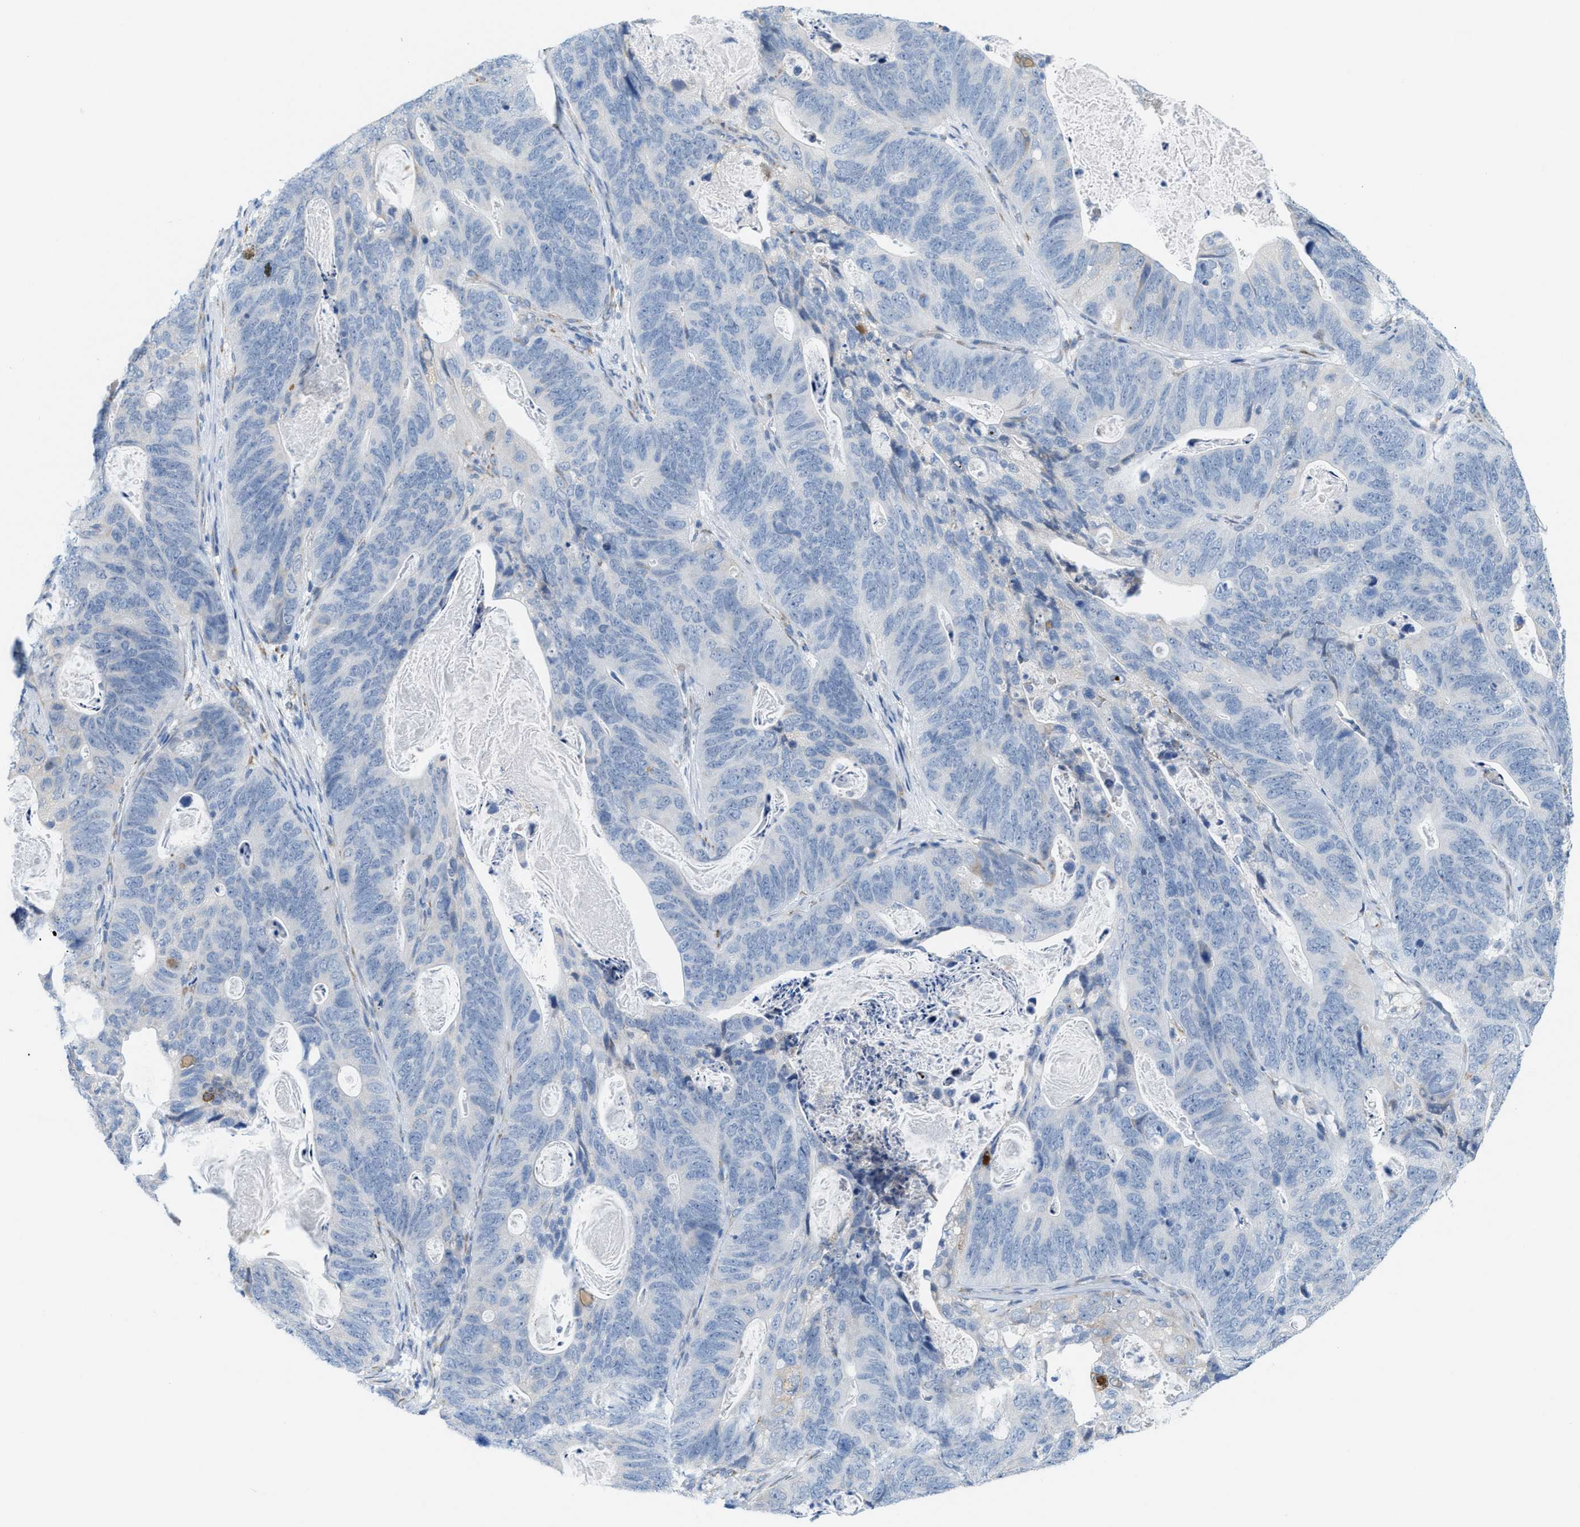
{"staining": {"intensity": "negative", "quantity": "none", "location": "none"}, "tissue": "stomach cancer", "cell_type": "Tumor cells", "image_type": "cancer", "snomed": [{"axis": "morphology", "description": "Normal tissue, NOS"}, {"axis": "morphology", "description": "Adenocarcinoma, NOS"}, {"axis": "topography", "description": "Stomach"}], "caption": "An IHC micrograph of stomach adenocarcinoma is shown. There is no staining in tumor cells of stomach adenocarcinoma. The staining is performed using DAB brown chromogen with nuclei counter-stained in using hematoxylin.", "gene": "KIFC3", "patient": {"sex": "female", "age": 89}}